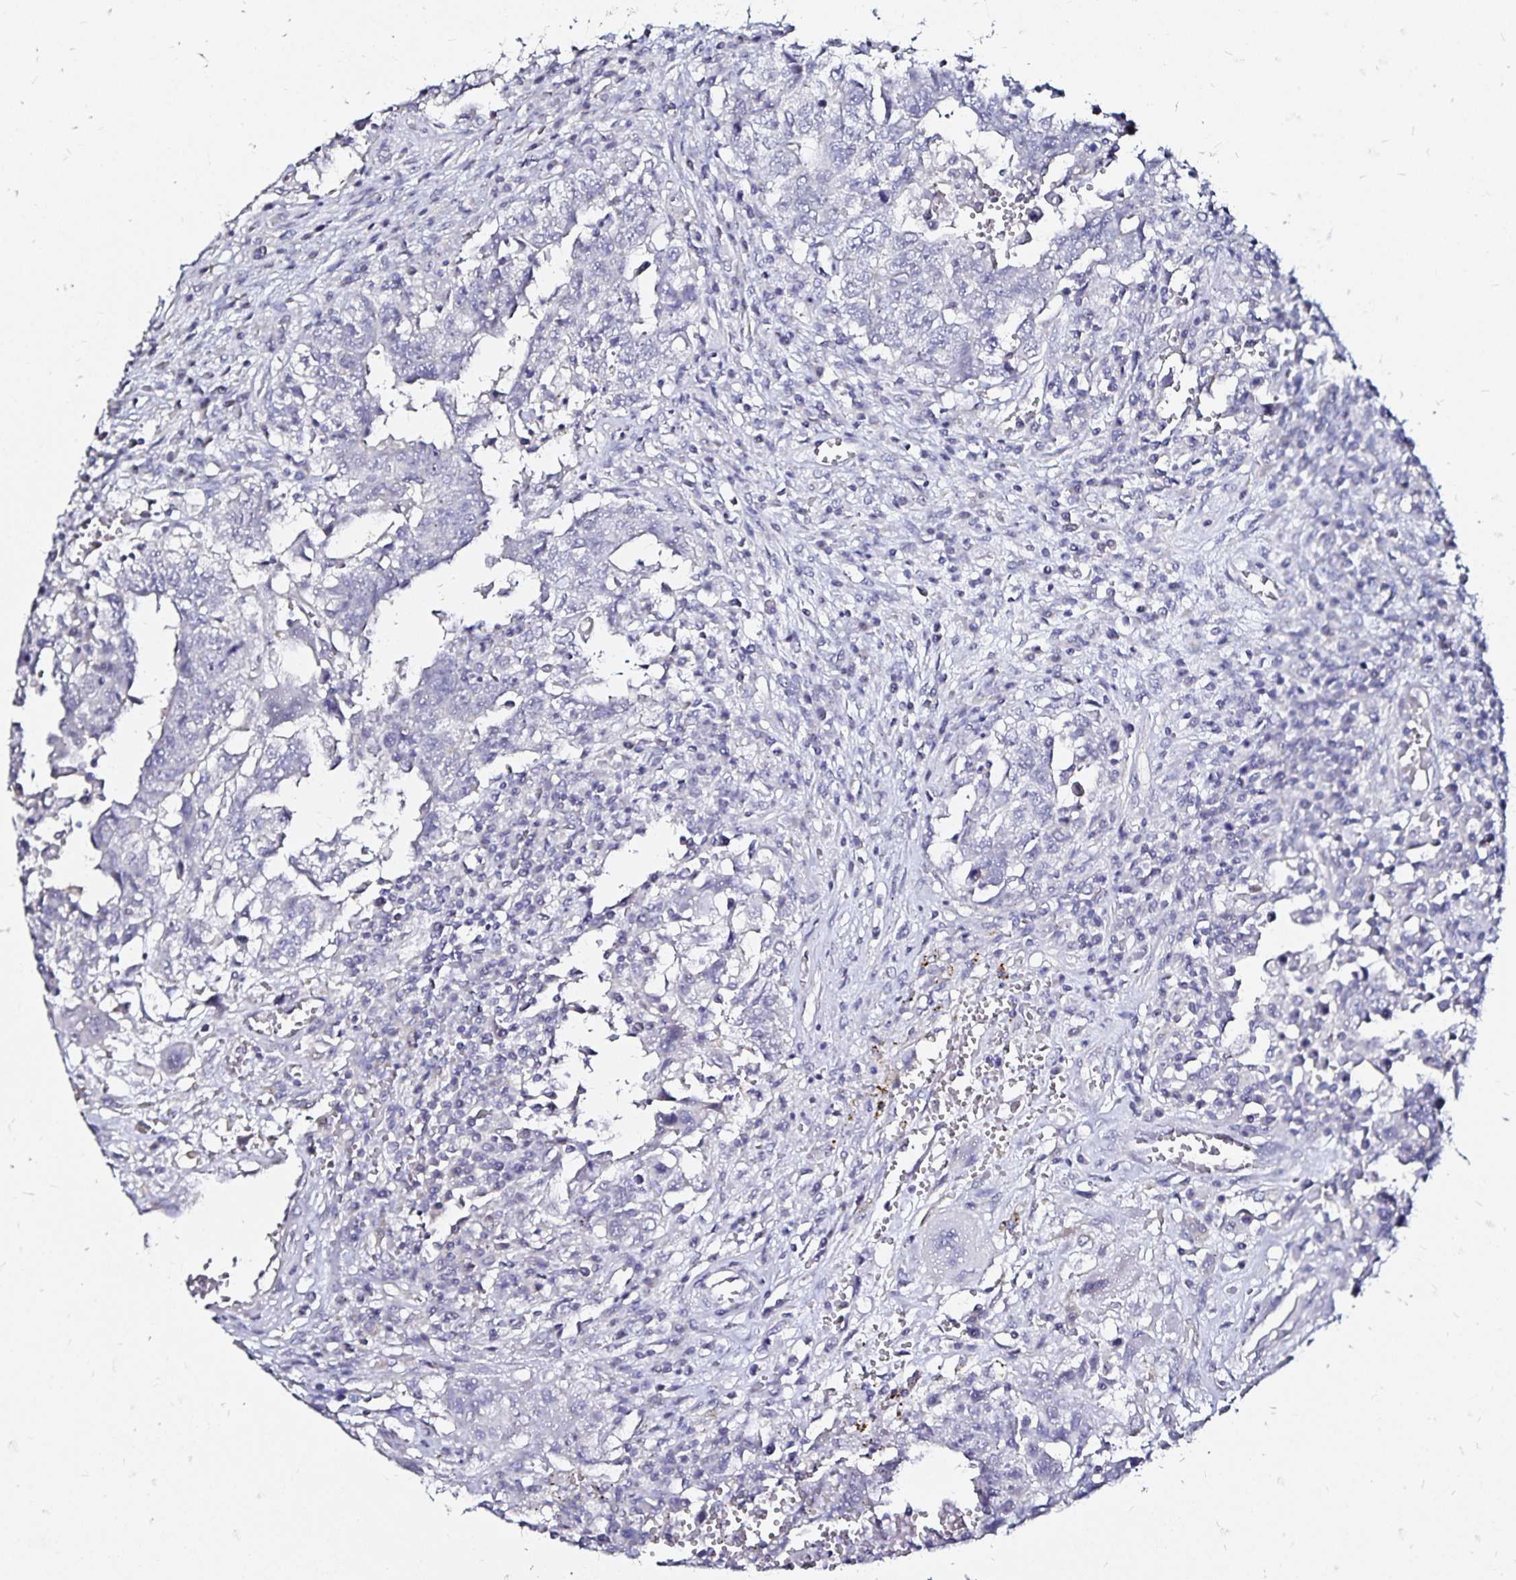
{"staining": {"intensity": "negative", "quantity": "none", "location": "none"}, "tissue": "testis cancer", "cell_type": "Tumor cells", "image_type": "cancer", "snomed": [{"axis": "morphology", "description": "Carcinoma, Embryonal, NOS"}, {"axis": "topography", "description": "Testis"}], "caption": "High power microscopy image of an immunohistochemistry photomicrograph of testis embryonal carcinoma, revealing no significant positivity in tumor cells.", "gene": "SLC5A1", "patient": {"sex": "male", "age": 26}}